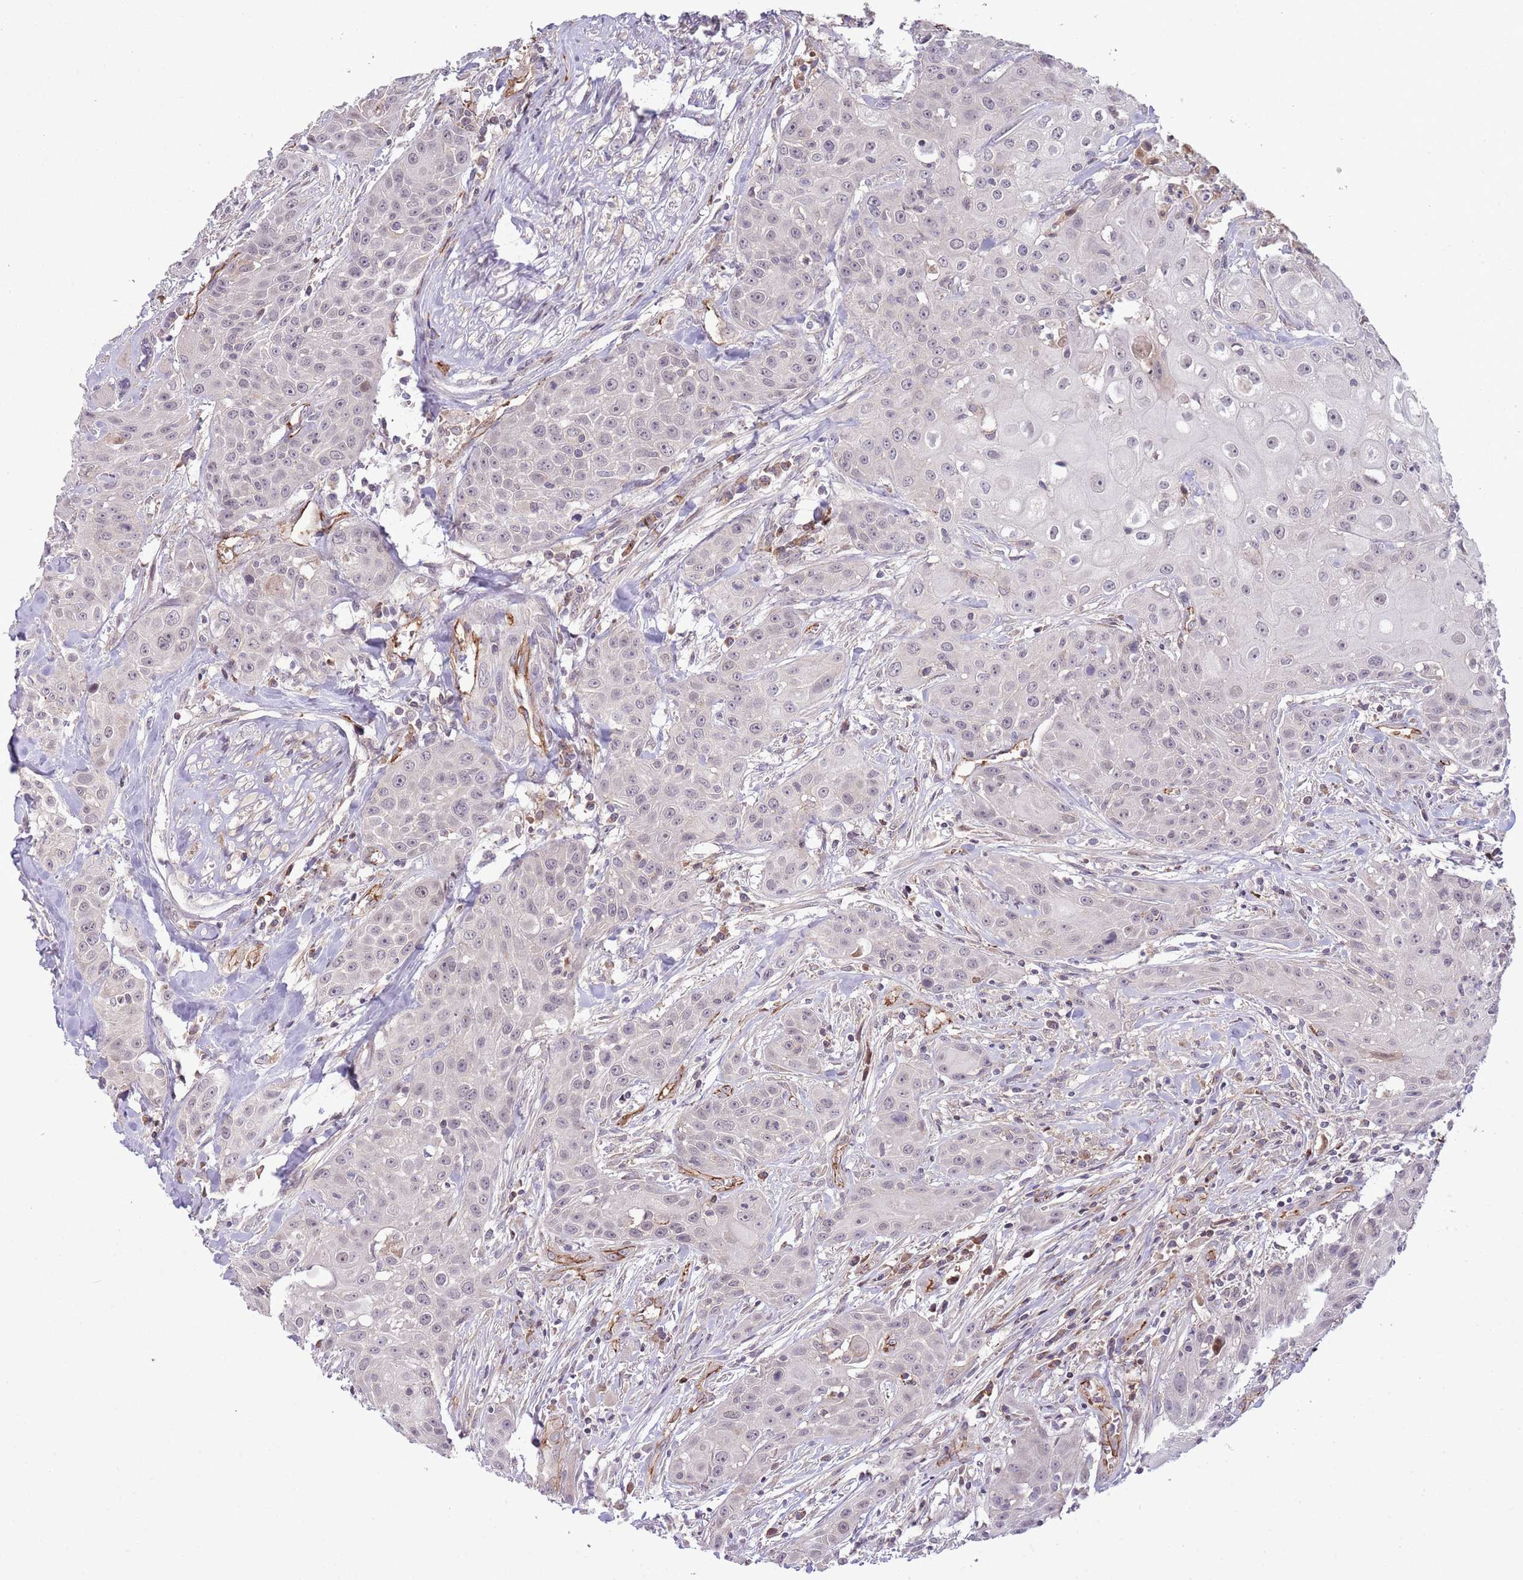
{"staining": {"intensity": "negative", "quantity": "none", "location": "none"}, "tissue": "head and neck cancer", "cell_type": "Tumor cells", "image_type": "cancer", "snomed": [{"axis": "morphology", "description": "Squamous cell carcinoma, NOS"}, {"axis": "topography", "description": "Oral tissue"}, {"axis": "topography", "description": "Head-Neck"}], "caption": "Immunohistochemical staining of head and neck cancer shows no significant staining in tumor cells. Brightfield microscopy of immunohistochemistry stained with DAB (brown) and hematoxylin (blue), captured at high magnification.", "gene": "DPP10", "patient": {"sex": "female", "age": 82}}